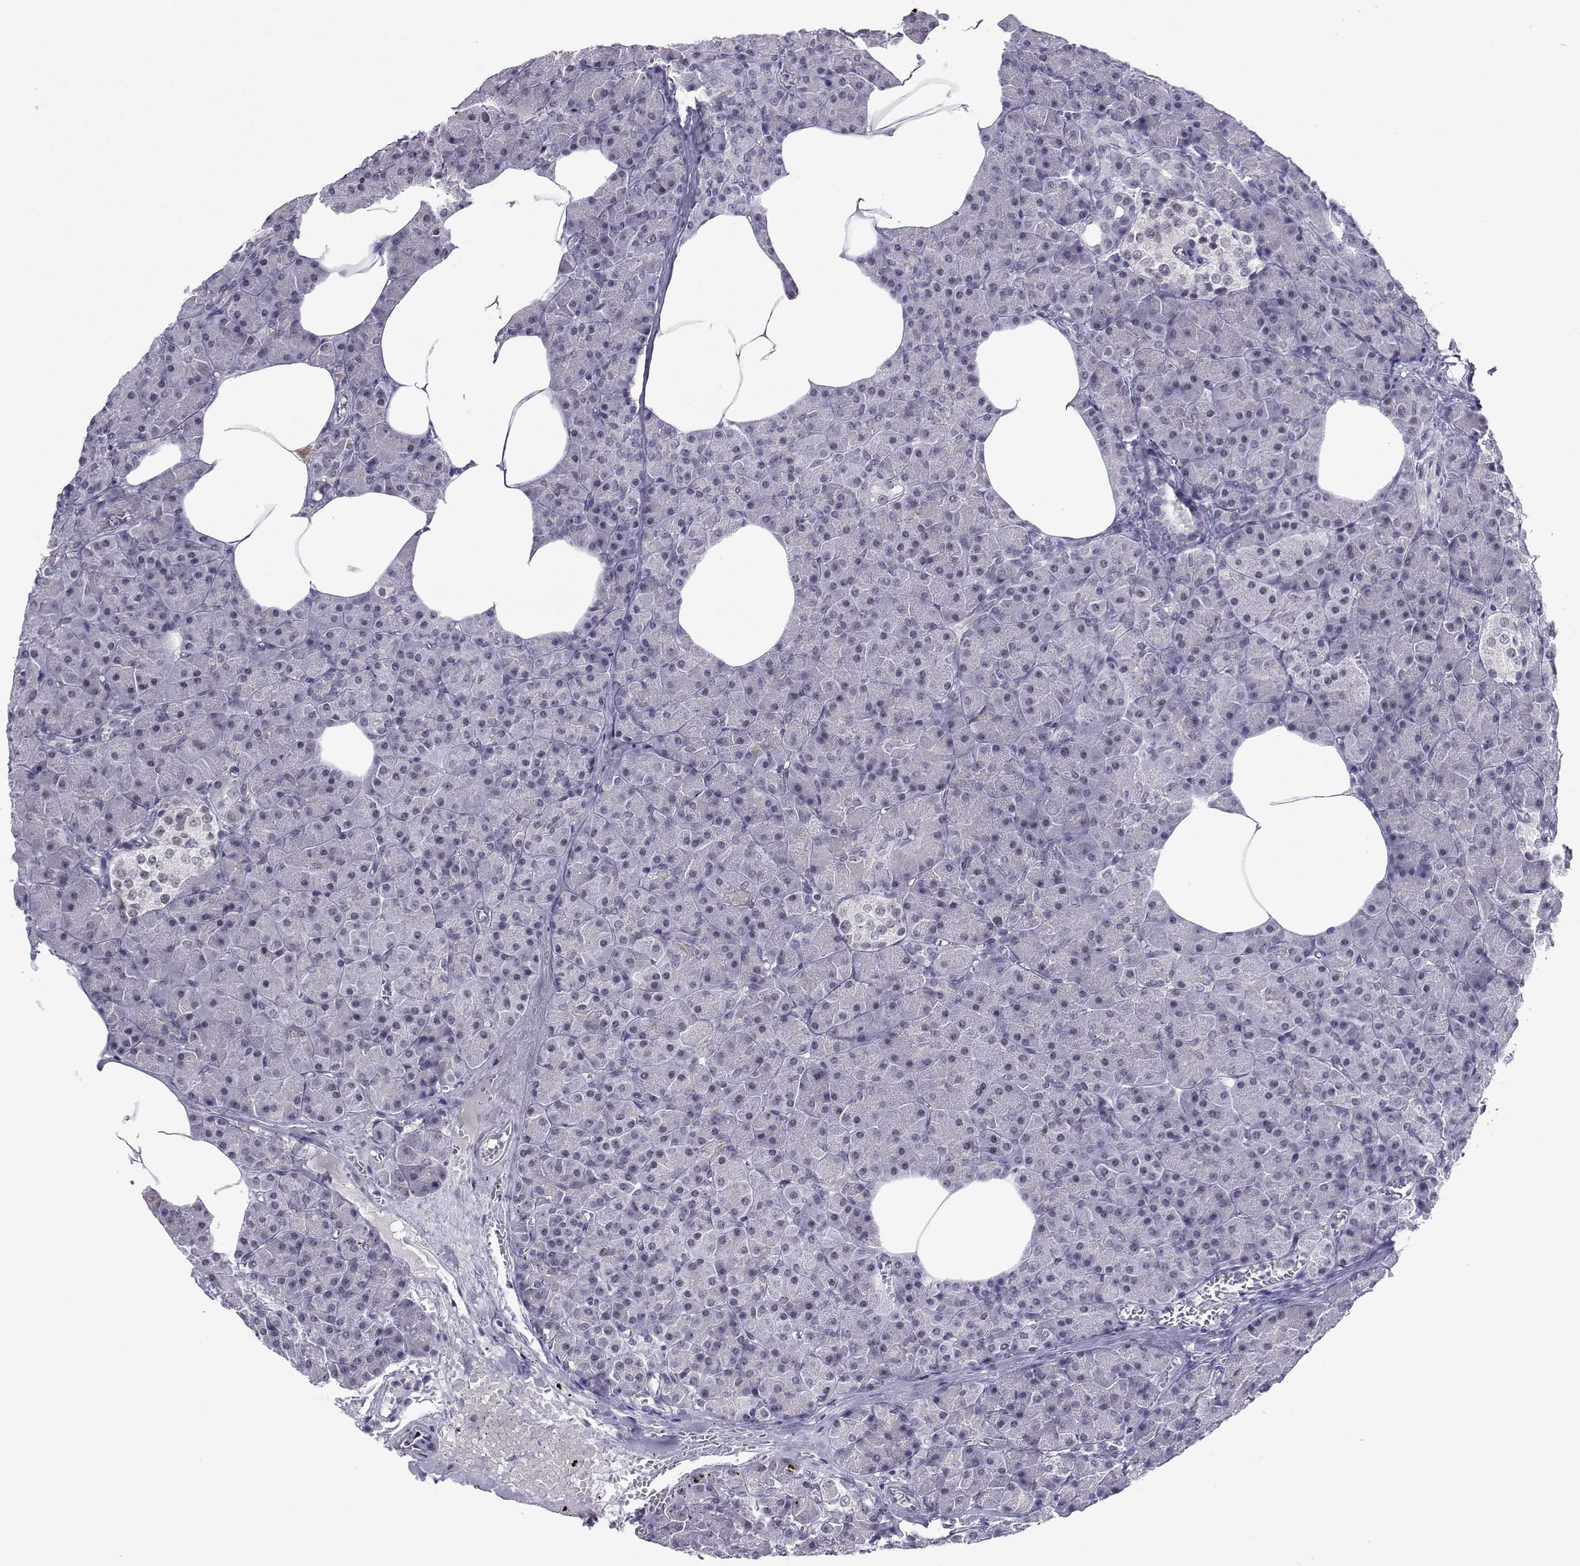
{"staining": {"intensity": "negative", "quantity": "none", "location": "none"}, "tissue": "pancreas", "cell_type": "Exocrine glandular cells", "image_type": "normal", "snomed": [{"axis": "morphology", "description": "Normal tissue, NOS"}, {"axis": "topography", "description": "Pancreas"}], "caption": "High power microscopy micrograph of an immunohistochemistry (IHC) histopathology image of benign pancreas, revealing no significant staining in exocrine glandular cells.", "gene": "MED26", "patient": {"sex": "female", "age": 45}}